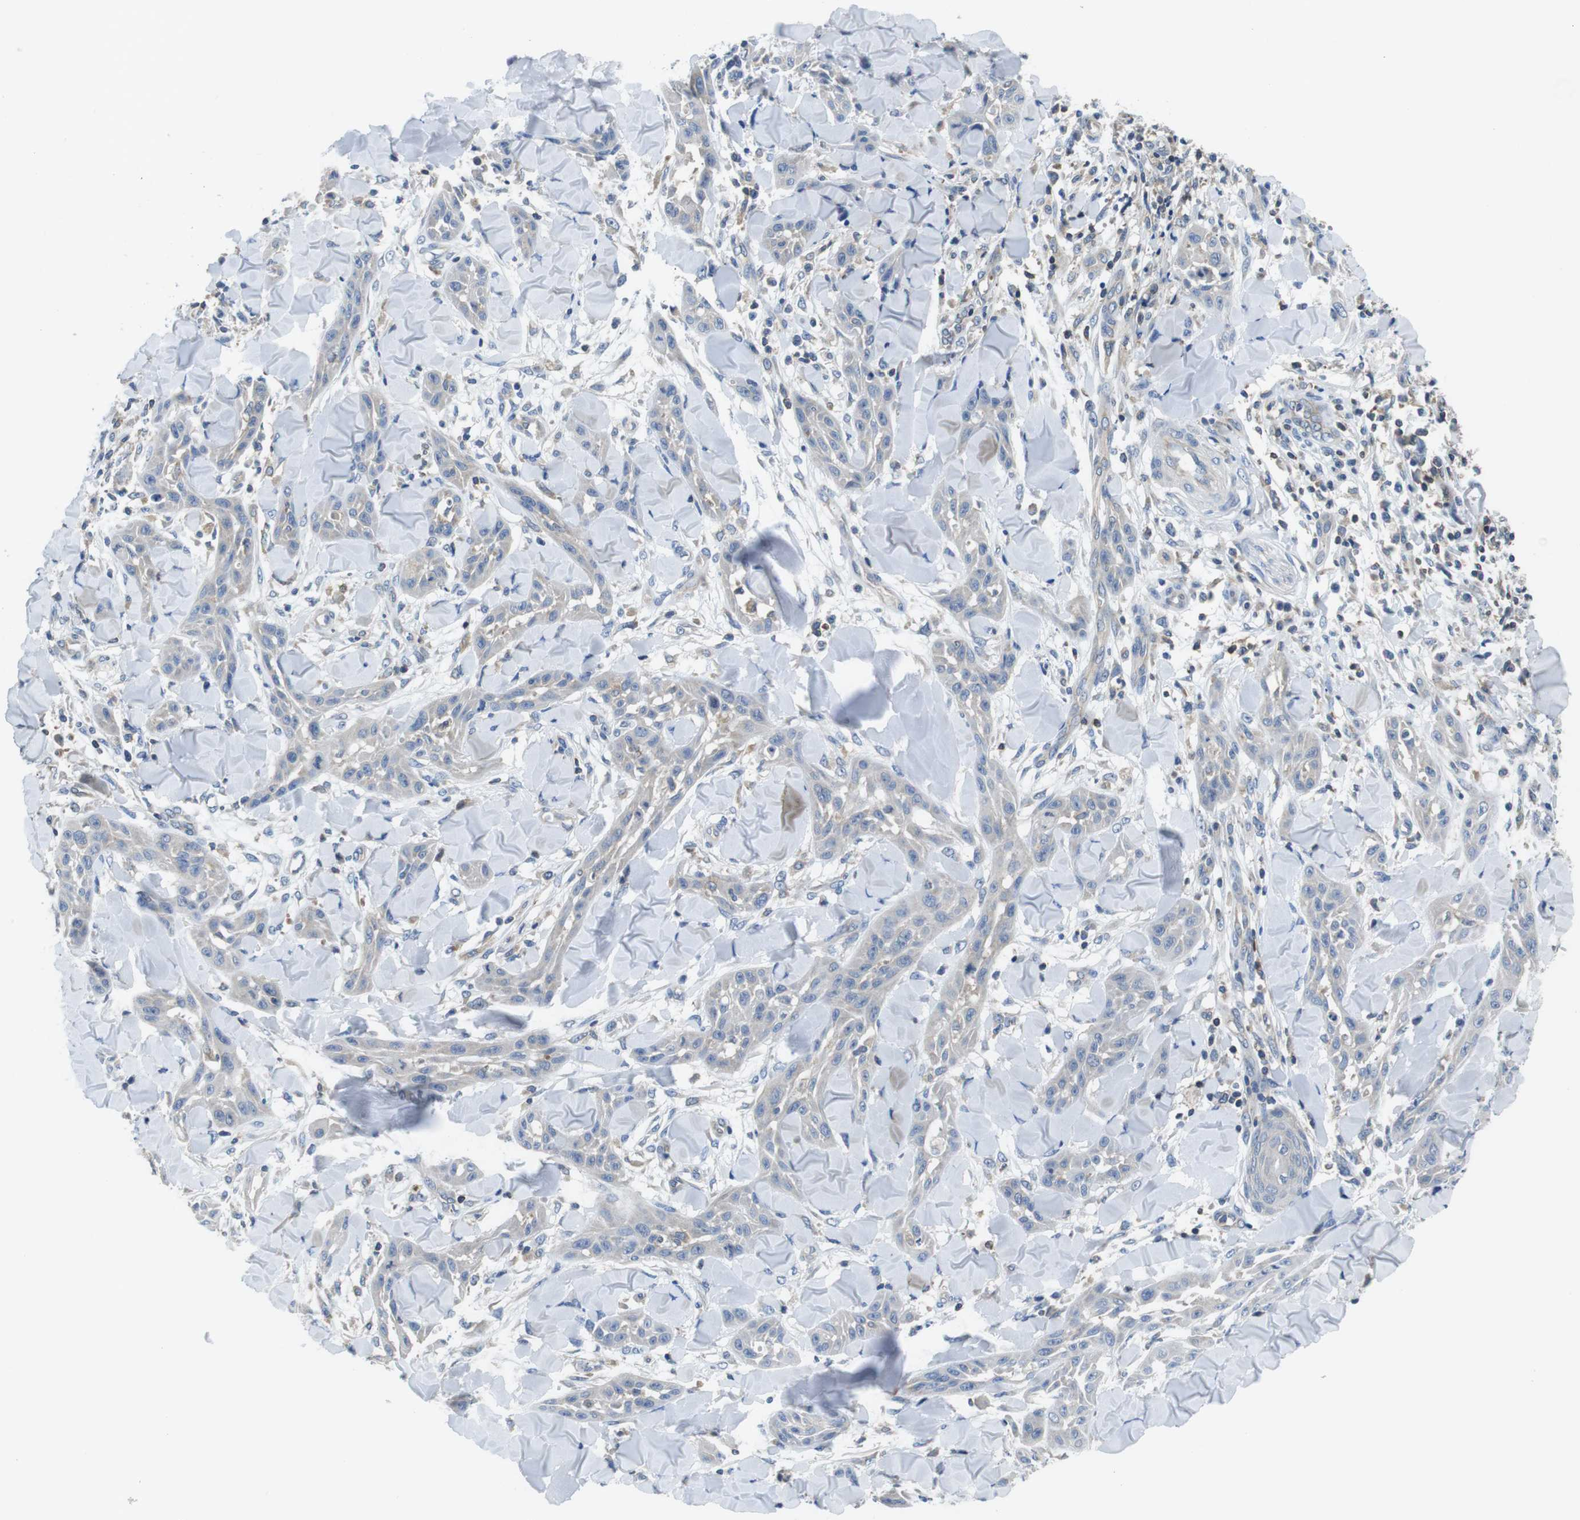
{"staining": {"intensity": "negative", "quantity": "none", "location": "none"}, "tissue": "skin cancer", "cell_type": "Tumor cells", "image_type": "cancer", "snomed": [{"axis": "morphology", "description": "Squamous cell carcinoma, NOS"}, {"axis": "topography", "description": "Skin"}], "caption": "Protein analysis of skin squamous cell carcinoma exhibits no significant staining in tumor cells. (DAB IHC with hematoxylin counter stain).", "gene": "PIK3CD", "patient": {"sex": "male", "age": 24}}